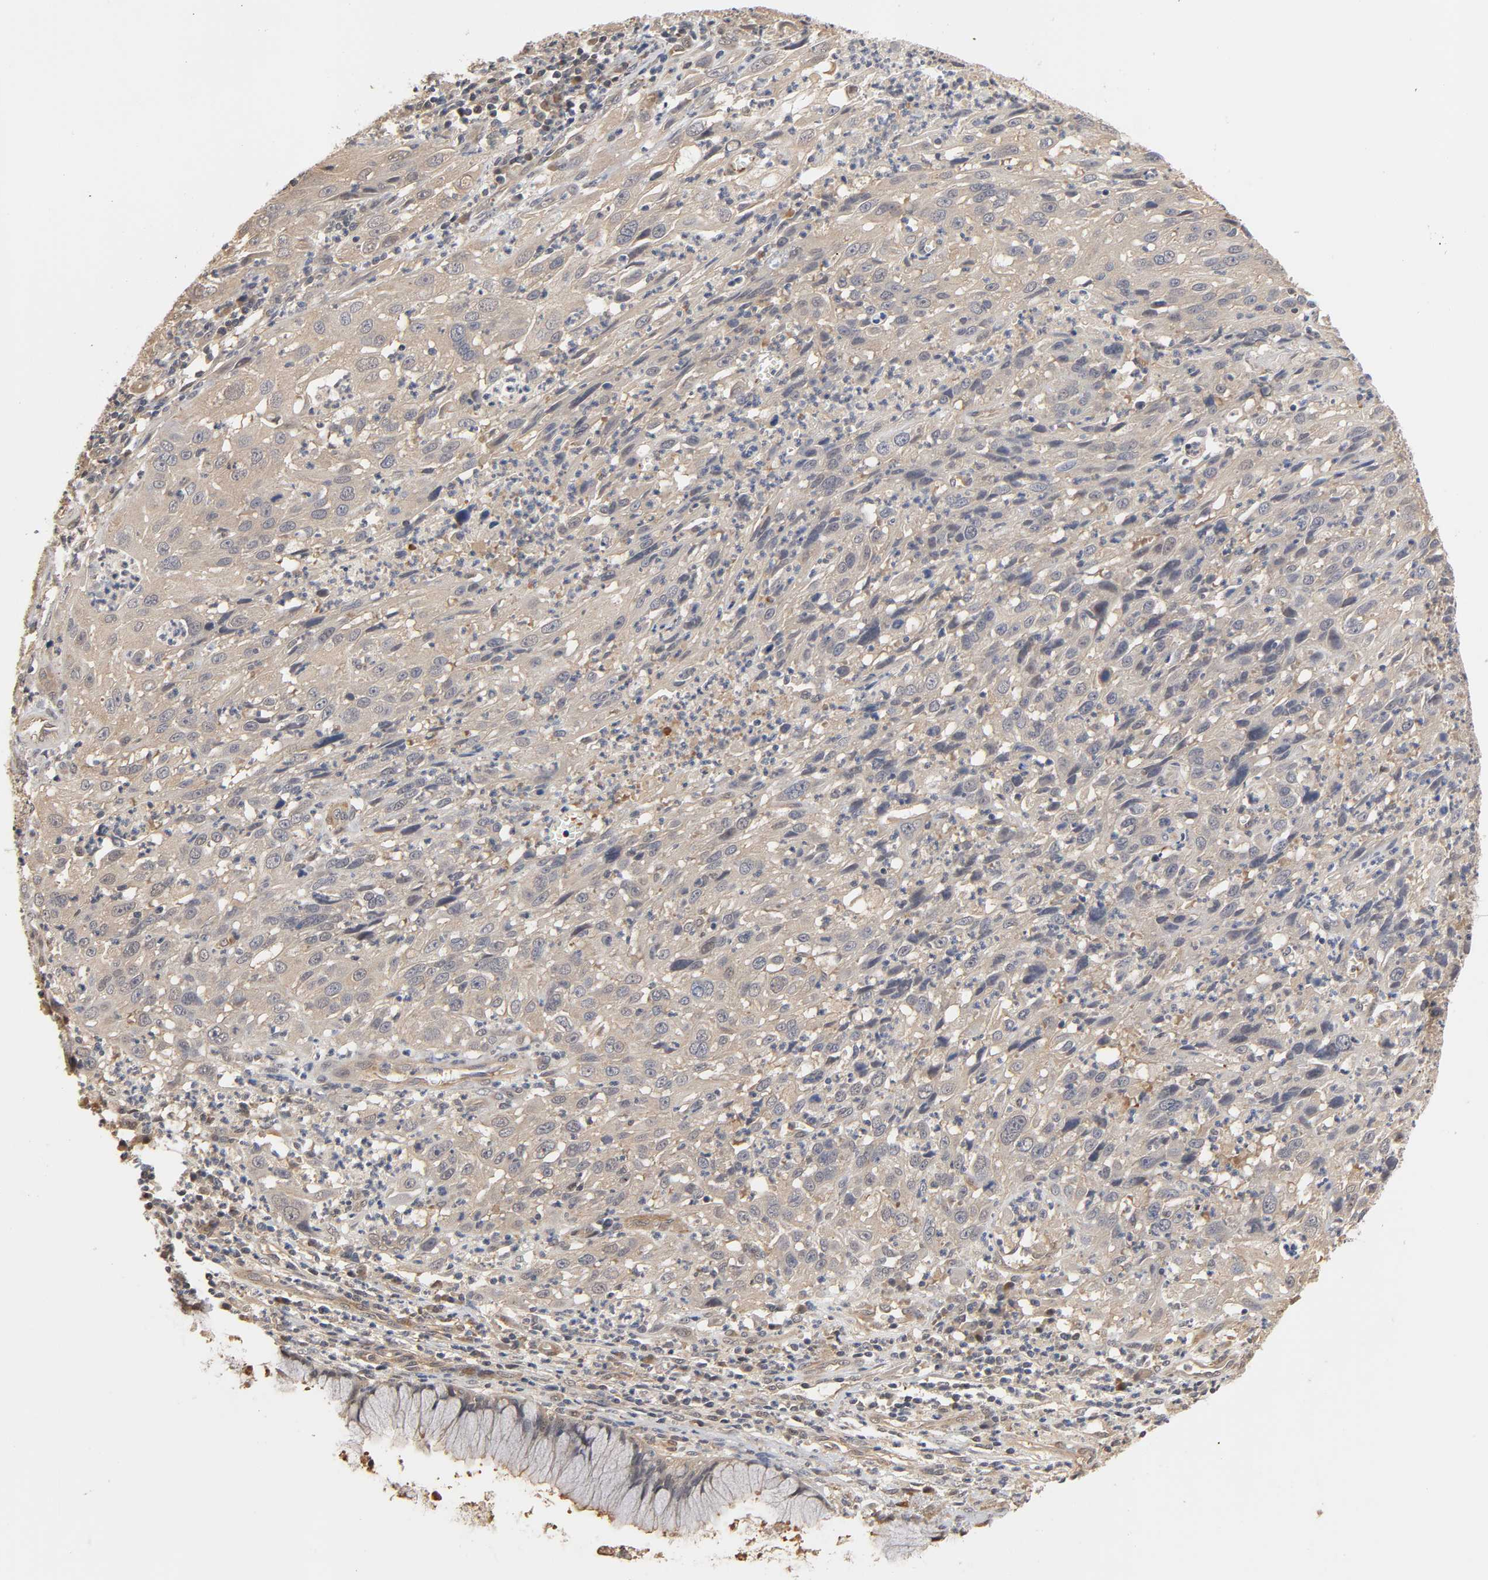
{"staining": {"intensity": "weak", "quantity": ">75%", "location": "cytoplasmic/membranous"}, "tissue": "cervical cancer", "cell_type": "Tumor cells", "image_type": "cancer", "snomed": [{"axis": "morphology", "description": "Squamous cell carcinoma, NOS"}, {"axis": "topography", "description": "Cervix"}], "caption": "Squamous cell carcinoma (cervical) tissue reveals weak cytoplasmic/membranous staining in approximately >75% of tumor cells The protein is shown in brown color, while the nuclei are stained blue.", "gene": "PDE5A", "patient": {"sex": "female", "age": 32}}